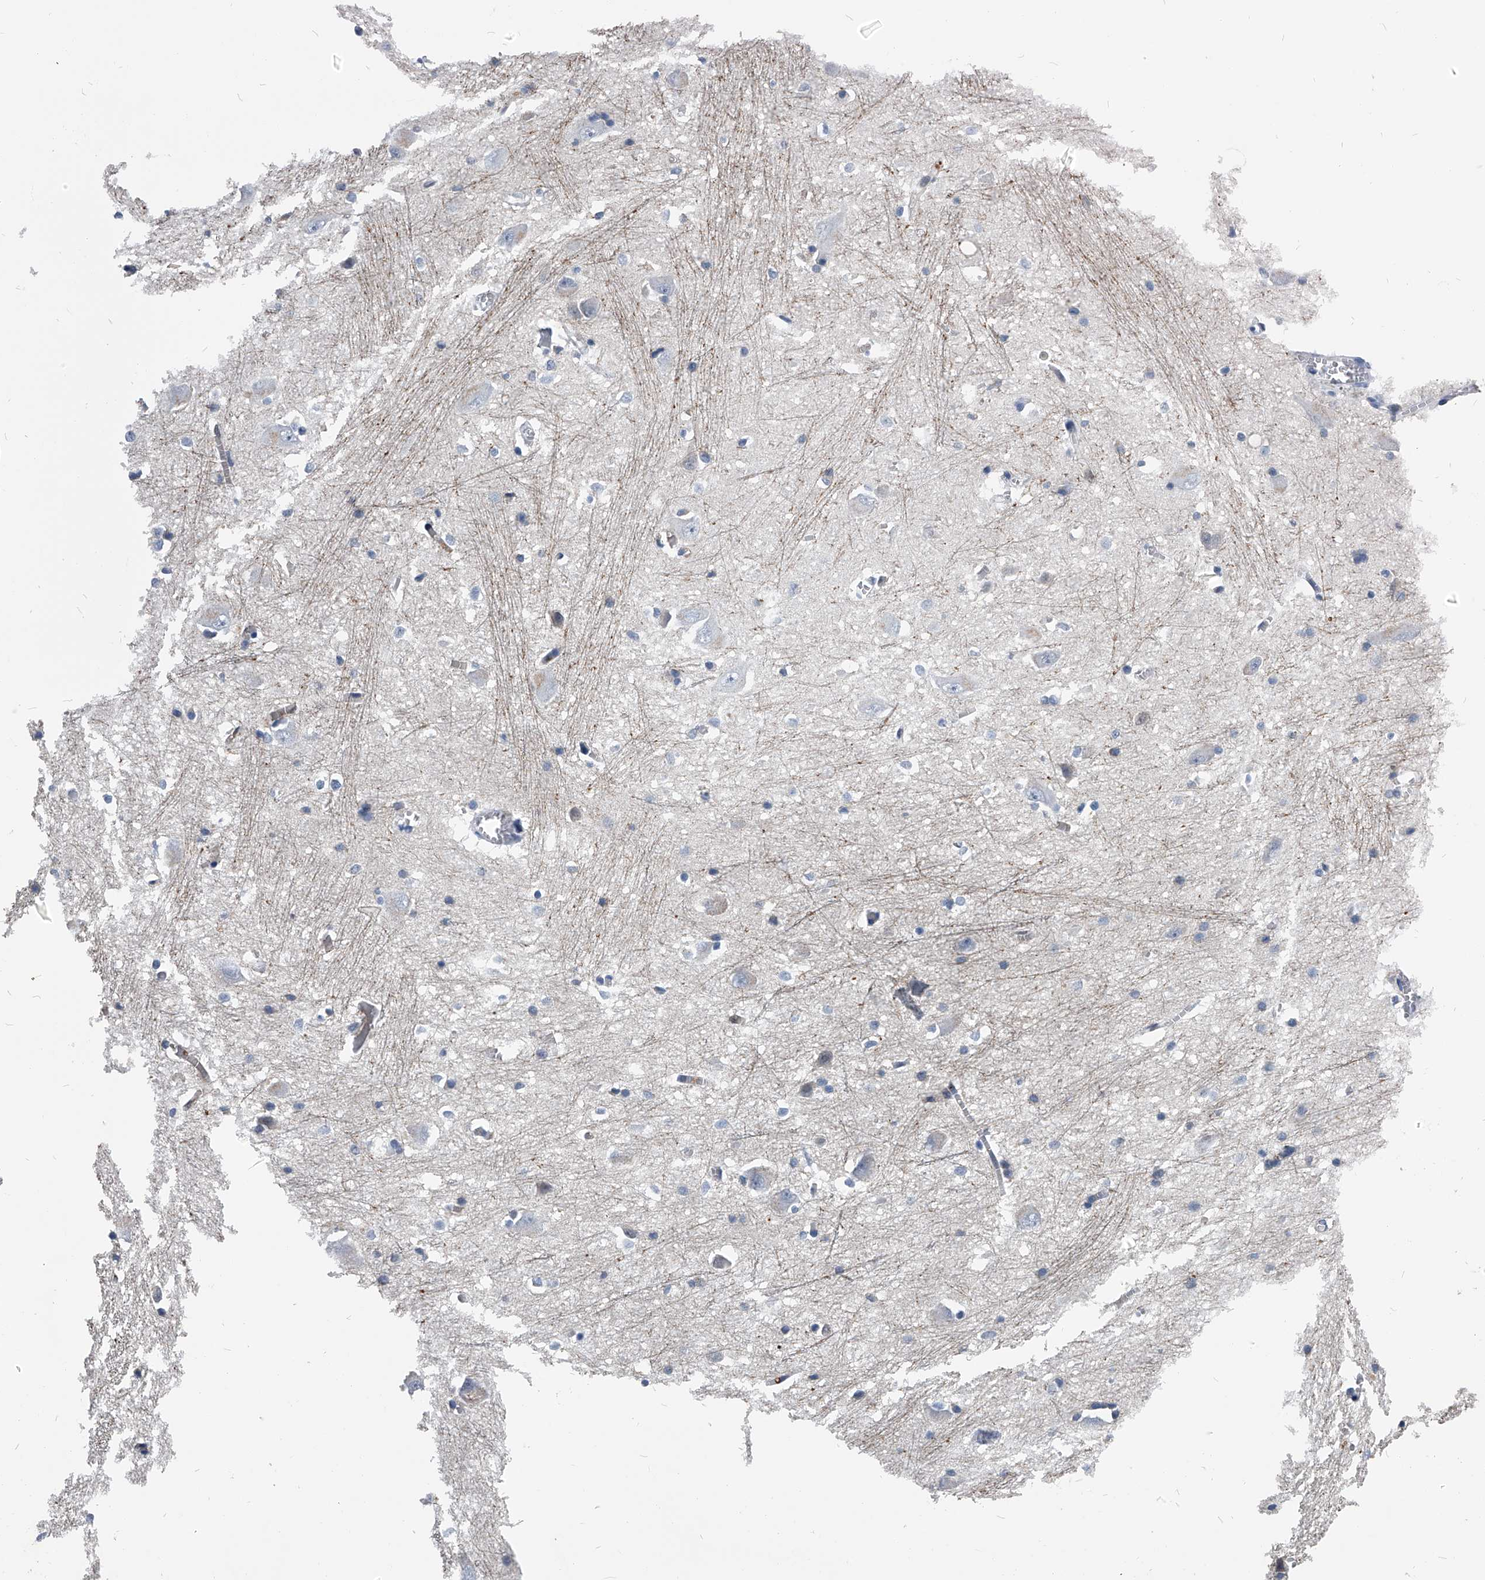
{"staining": {"intensity": "negative", "quantity": "none", "location": "none"}, "tissue": "caudate", "cell_type": "Glial cells", "image_type": "normal", "snomed": [{"axis": "morphology", "description": "Normal tissue, NOS"}, {"axis": "topography", "description": "Lateral ventricle wall"}], "caption": "IHC of benign human caudate exhibits no expression in glial cells. (DAB immunohistochemistry (IHC) visualized using brightfield microscopy, high magnification).", "gene": "PDXK", "patient": {"sex": "male", "age": 37}}